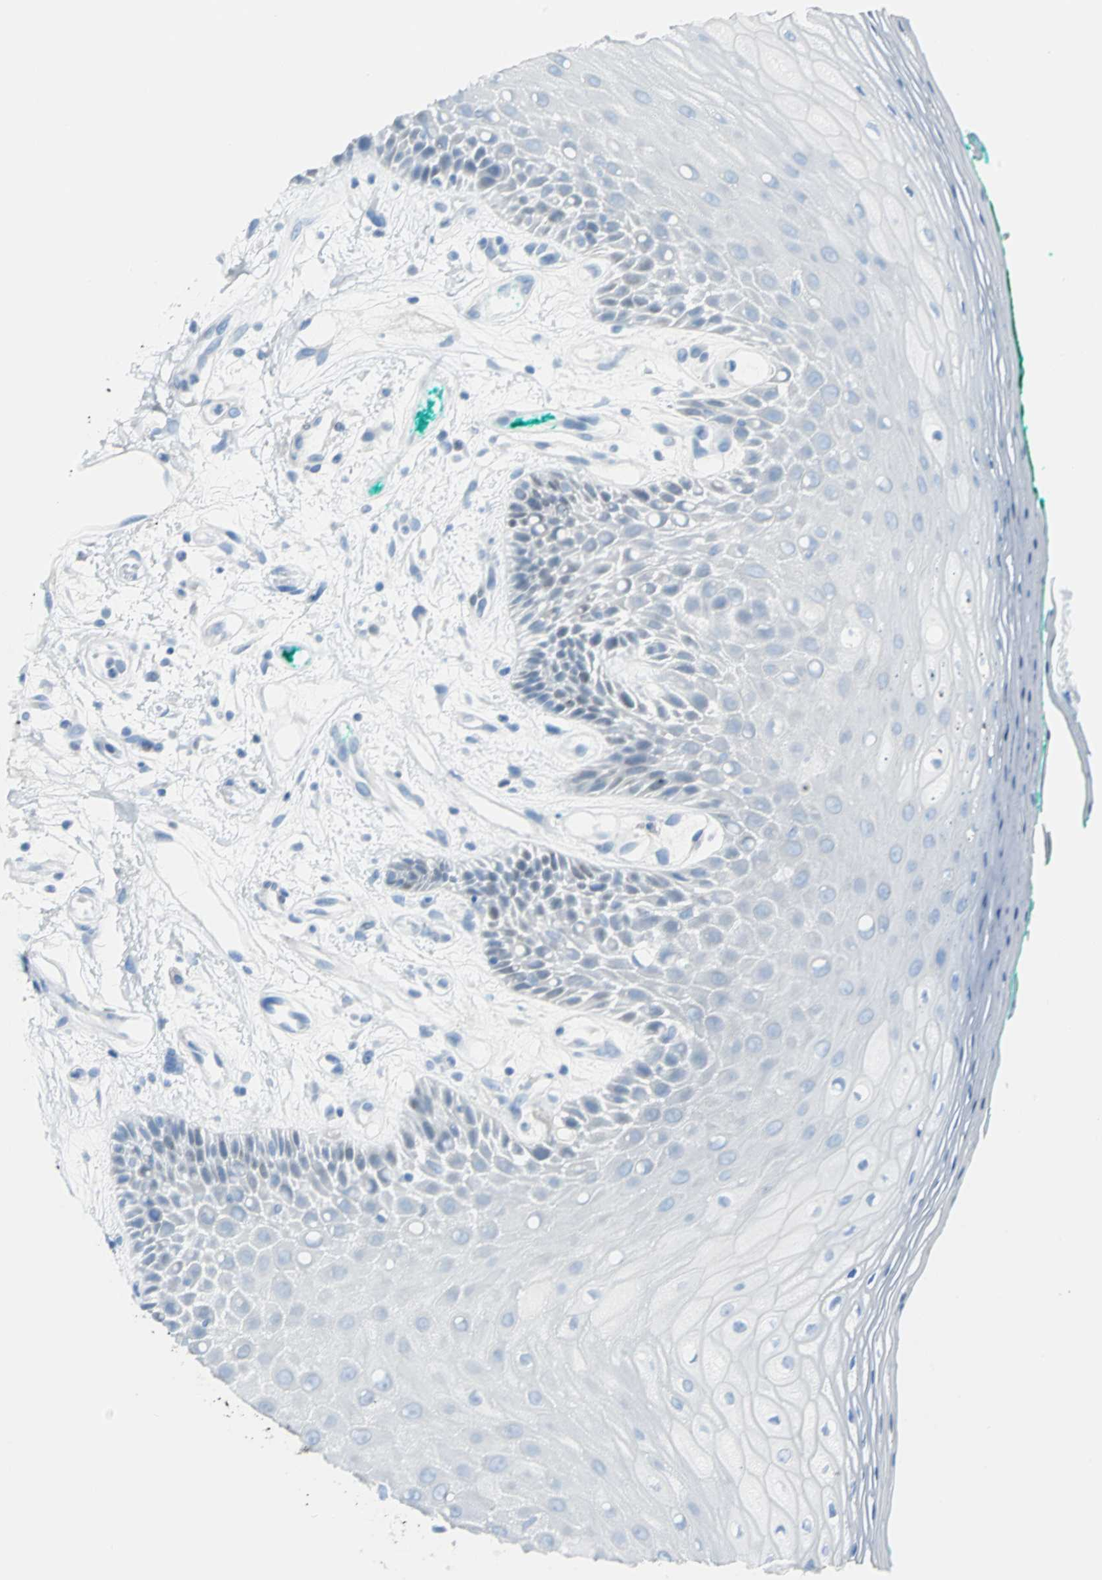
{"staining": {"intensity": "moderate", "quantity": "<25%", "location": "nuclear"}, "tissue": "oral mucosa", "cell_type": "Squamous epithelial cells", "image_type": "normal", "snomed": [{"axis": "morphology", "description": "Normal tissue, NOS"}, {"axis": "morphology", "description": "Squamous cell carcinoma, NOS"}, {"axis": "topography", "description": "Skeletal muscle"}, {"axis": "topography", "description": "Oral tissue"}, {"axis": "topography", "description": "Head-Neck"}], "caption": "Oral mucosa stained with immunohistochemistry reveals moderate nuclear positivity in approximately <25% of squamous epithelial cells.", "gene": "MCM3", "patient": {"sex": "female", "age": 84}}